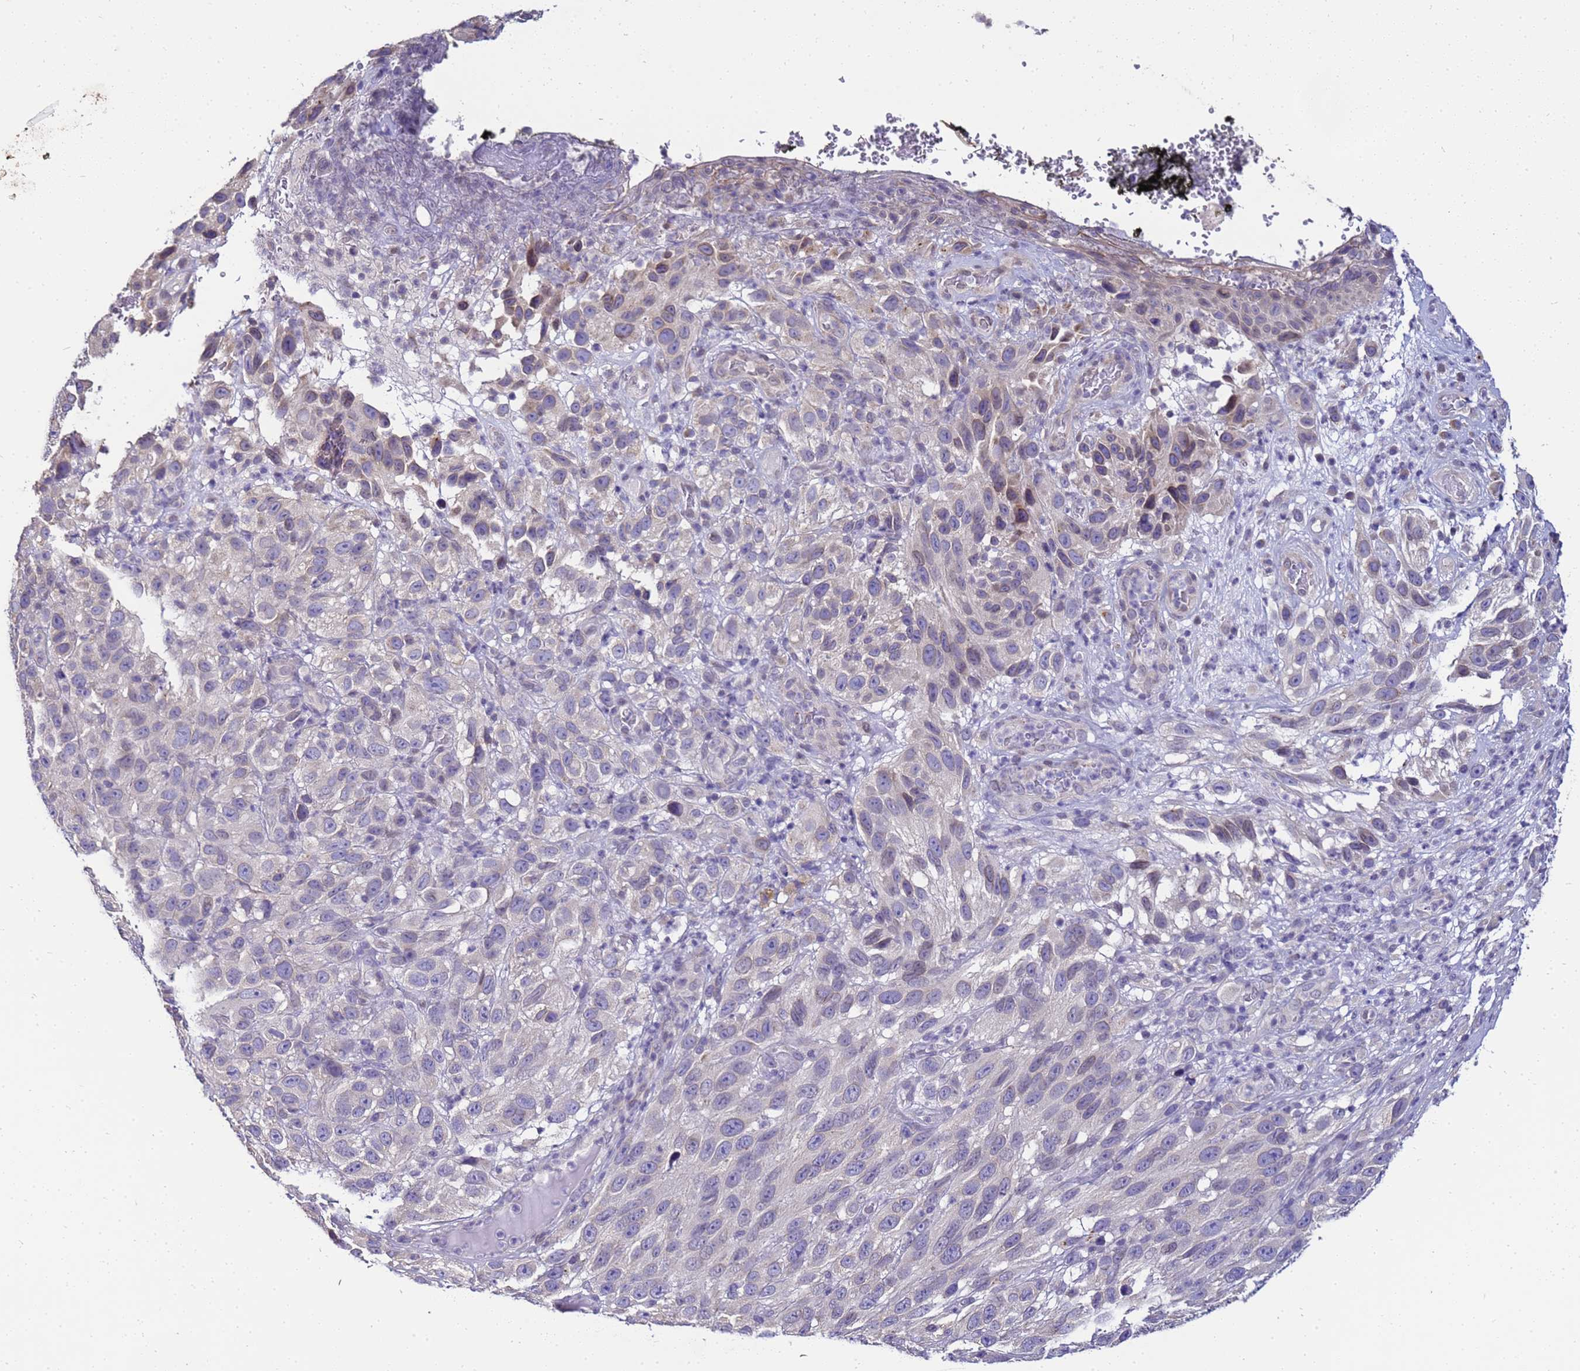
{"staining": {"intensity": "negative", "quantity": "none", "location": "none"}, "tissue": "melanoma", "cell_type": "Tumor cells", "image_type": "cancer", "snomed": [{"axis": "morphology", "description": "Malignant melanoma, NOS"}, {"axis": "topography", "description": "Skin"}], "caption": "This is a micrograph of immunohistochemistry staining of malignant melanoma, which shows no staining in tumor cells.", "gene": "FAM166B", "patient": {"sex": "female", "age": 96}}